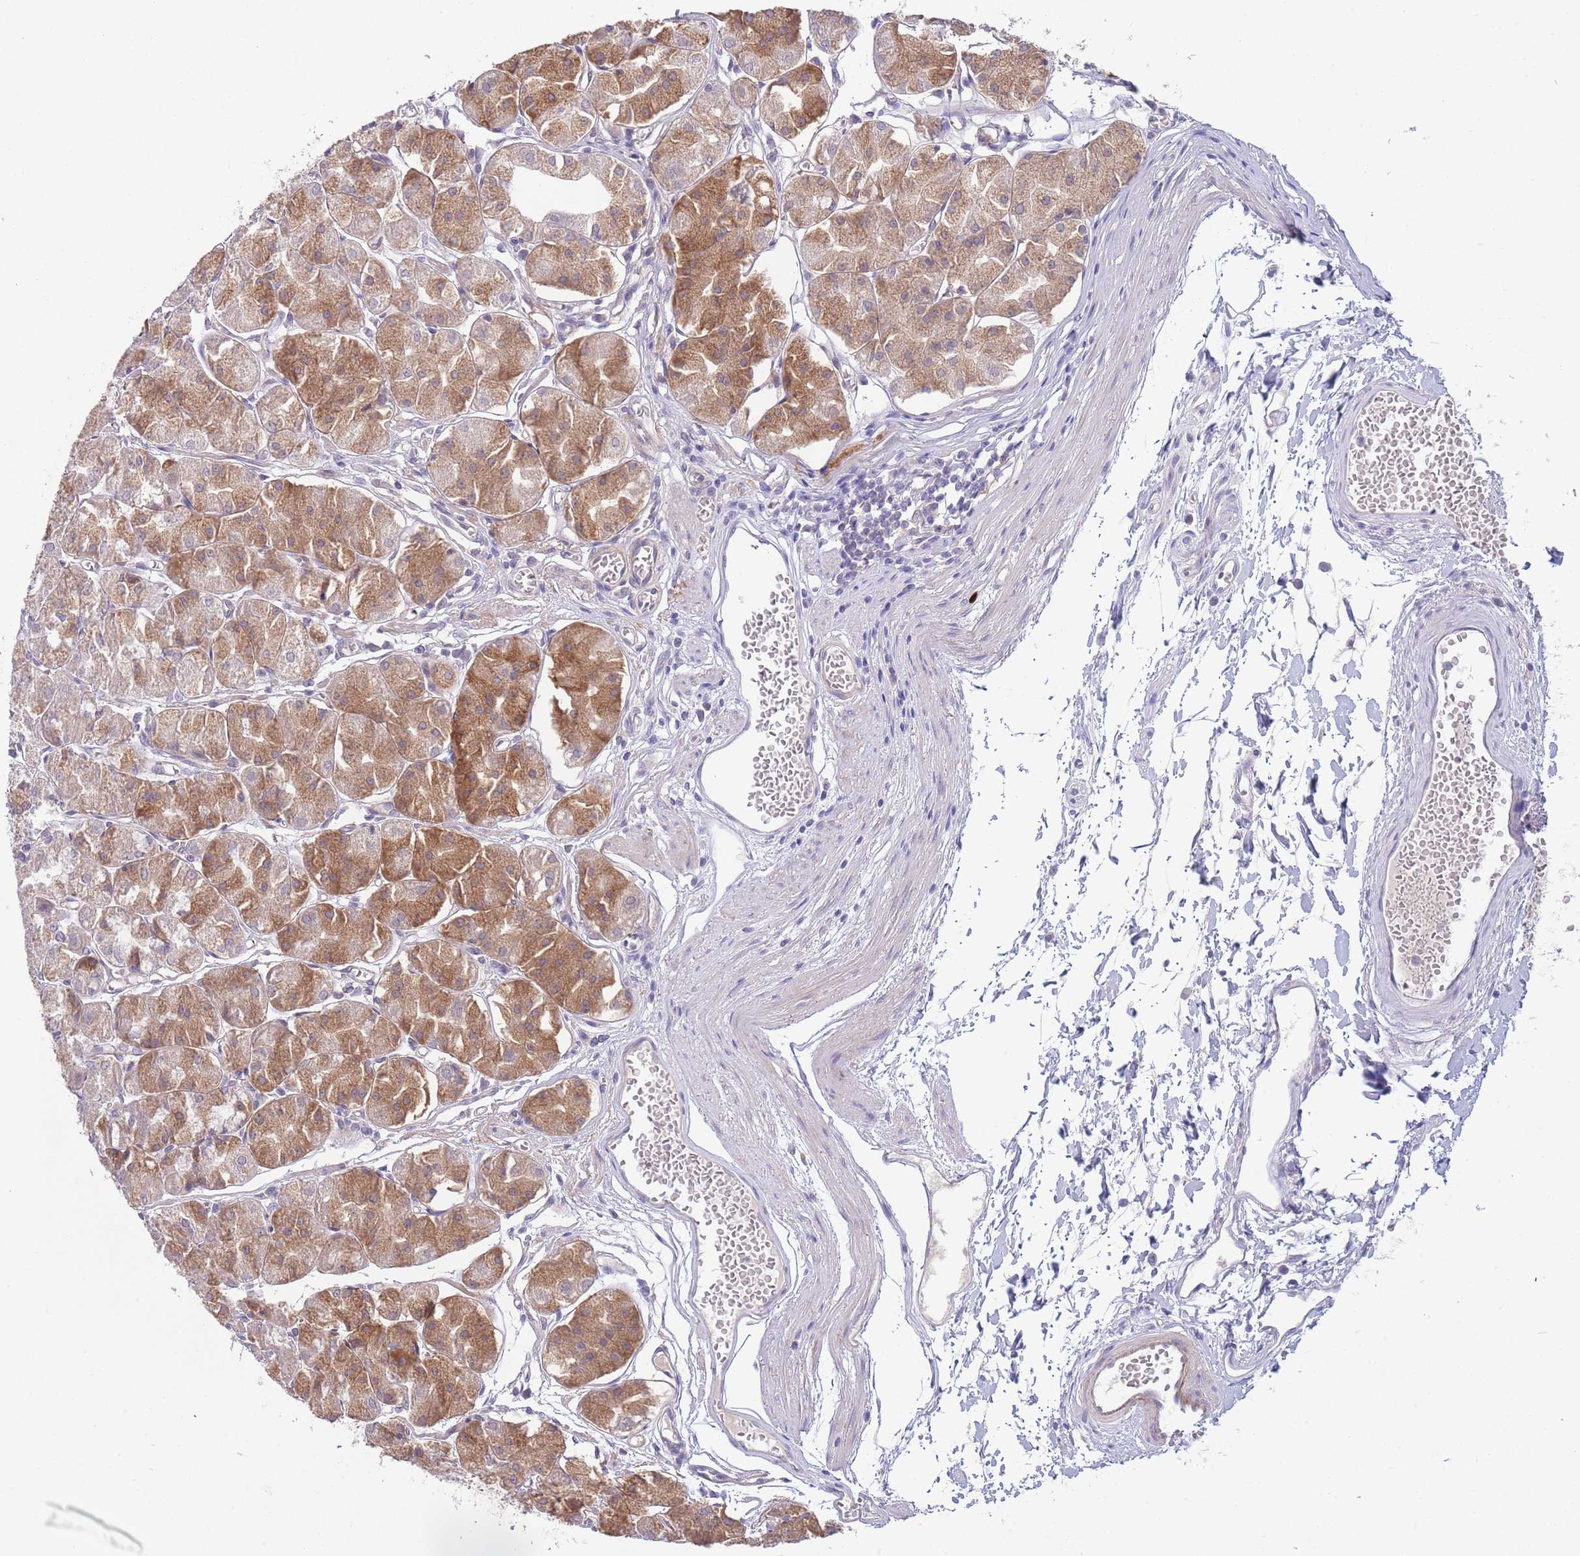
{"staining": {"intensity": "moderate", "quantity": "25%-75%", "location": "cytoplasmic/membranous"}, "tissue": "stomach", "cell_type": "Glandular cells", "image_type": "normal", "snomed": [{"axis": "morphology", "description": "Normal tissue, NOS"}, {"axis": "topography", "description": "Stomach"}], "caption": "Immunohistochemistry (DAB) staining of unremarkable human stomach displays moderate cytoplasmic/membranous protein staining in approximately 25%-75% of glandular cells. (brown staining indicates protein expression, while blue staining denotes nuclei).", "gene": "PIMREG", "patient": {"sex": "male", "age": 55}}